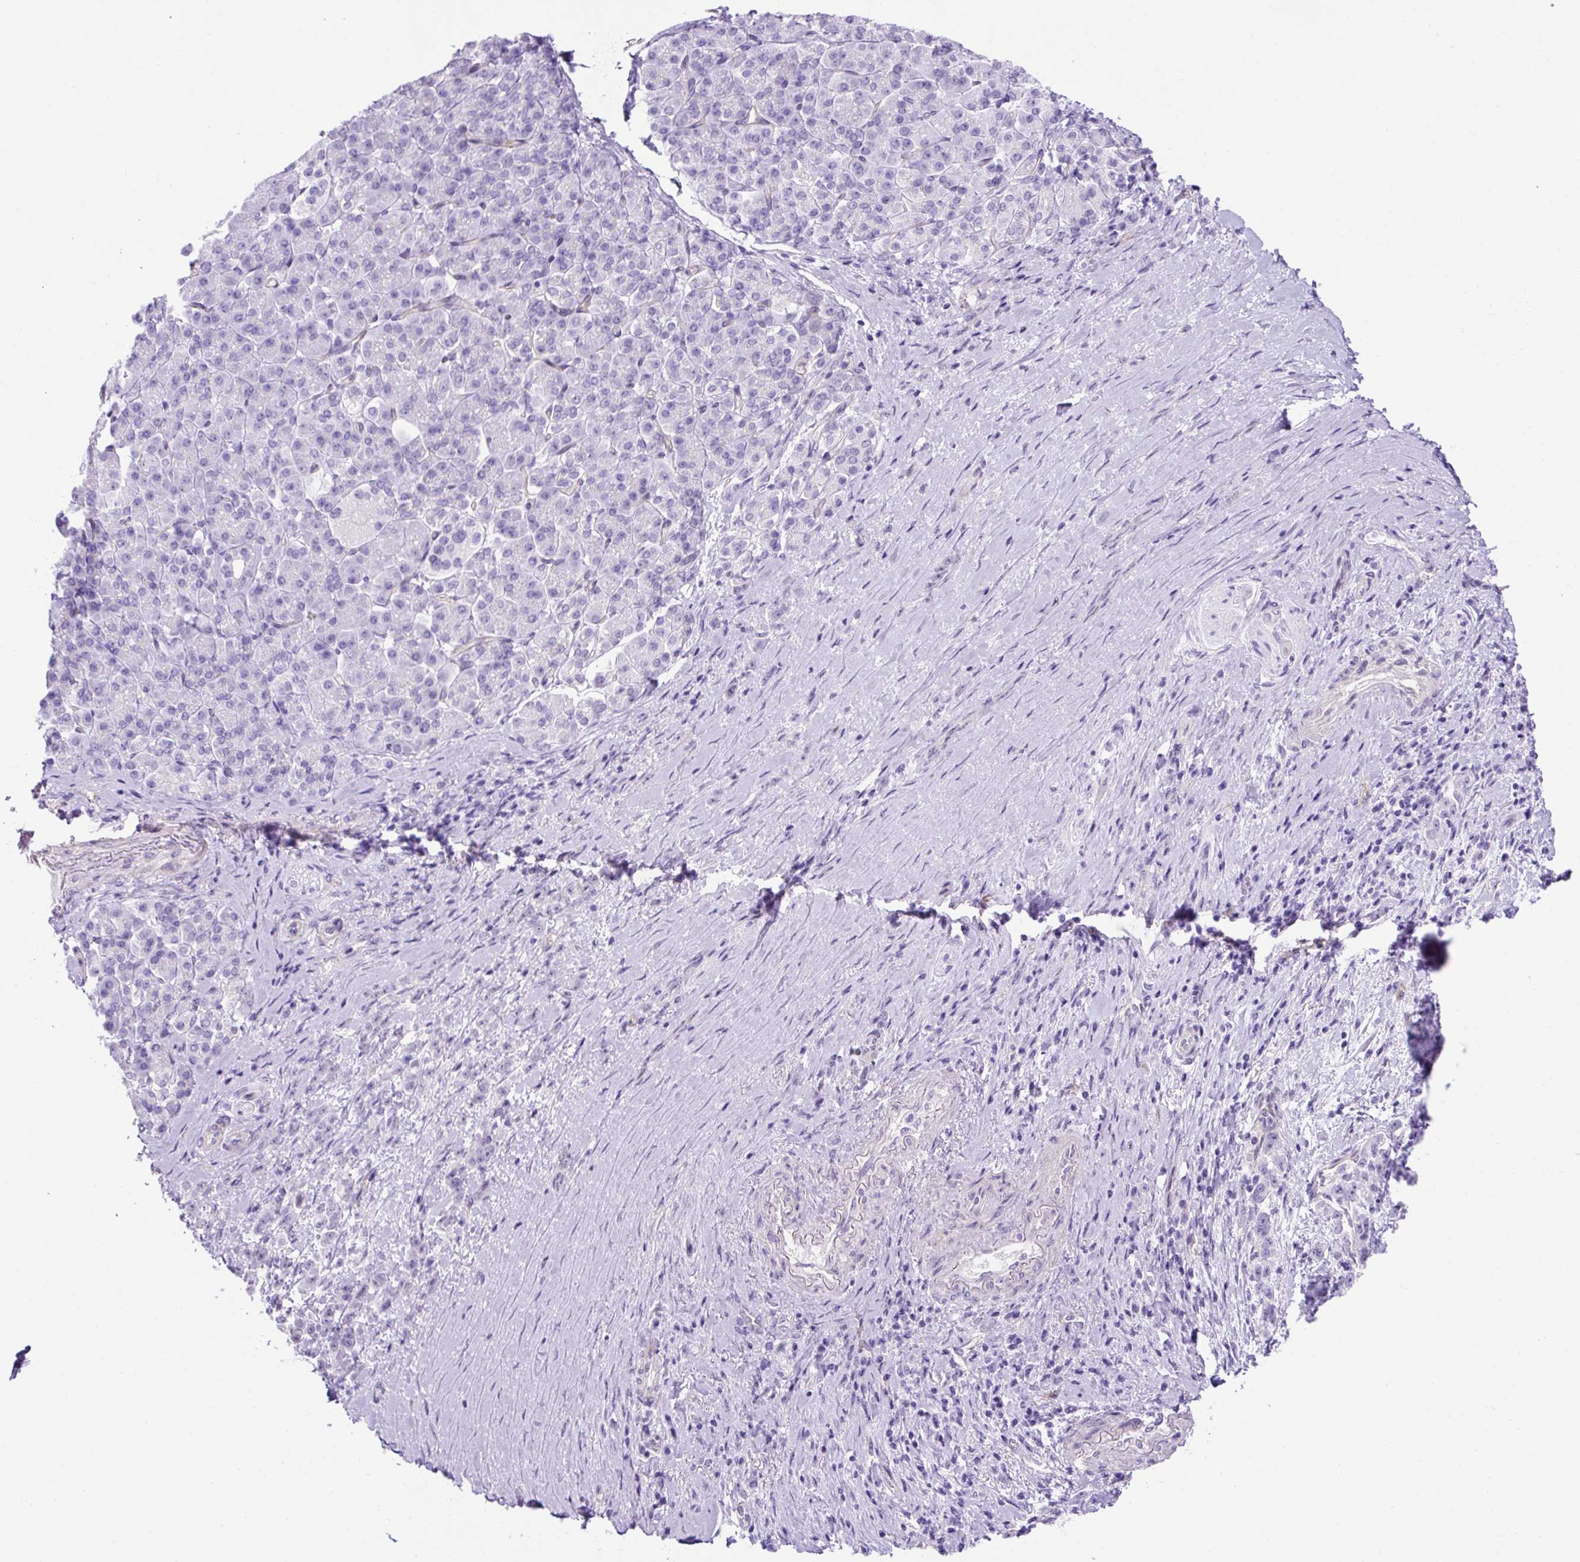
{"staining": {"intensity": "negative", "quantity": "none", "location": "none"}, "tissue": "pancreatic cancer", "cell_type": "Tumor cells", "image_type": "cancer", "snomed": [{"axis": "morphology", "description": "Normal tissue, NOS"}, {"axis": "morphology", "description": "Adenocarcinoma, NOS"}, {"axis": "topography", "description": "Pancreas"}], "caption": "DAB (3,3'-diaminobenzidine) immunohistochemical staining of human pancreatic cancer displays no significant positivity in tumor cells.", "gene": "KRT12", "patient": {"sex": "female", "age": 64}}